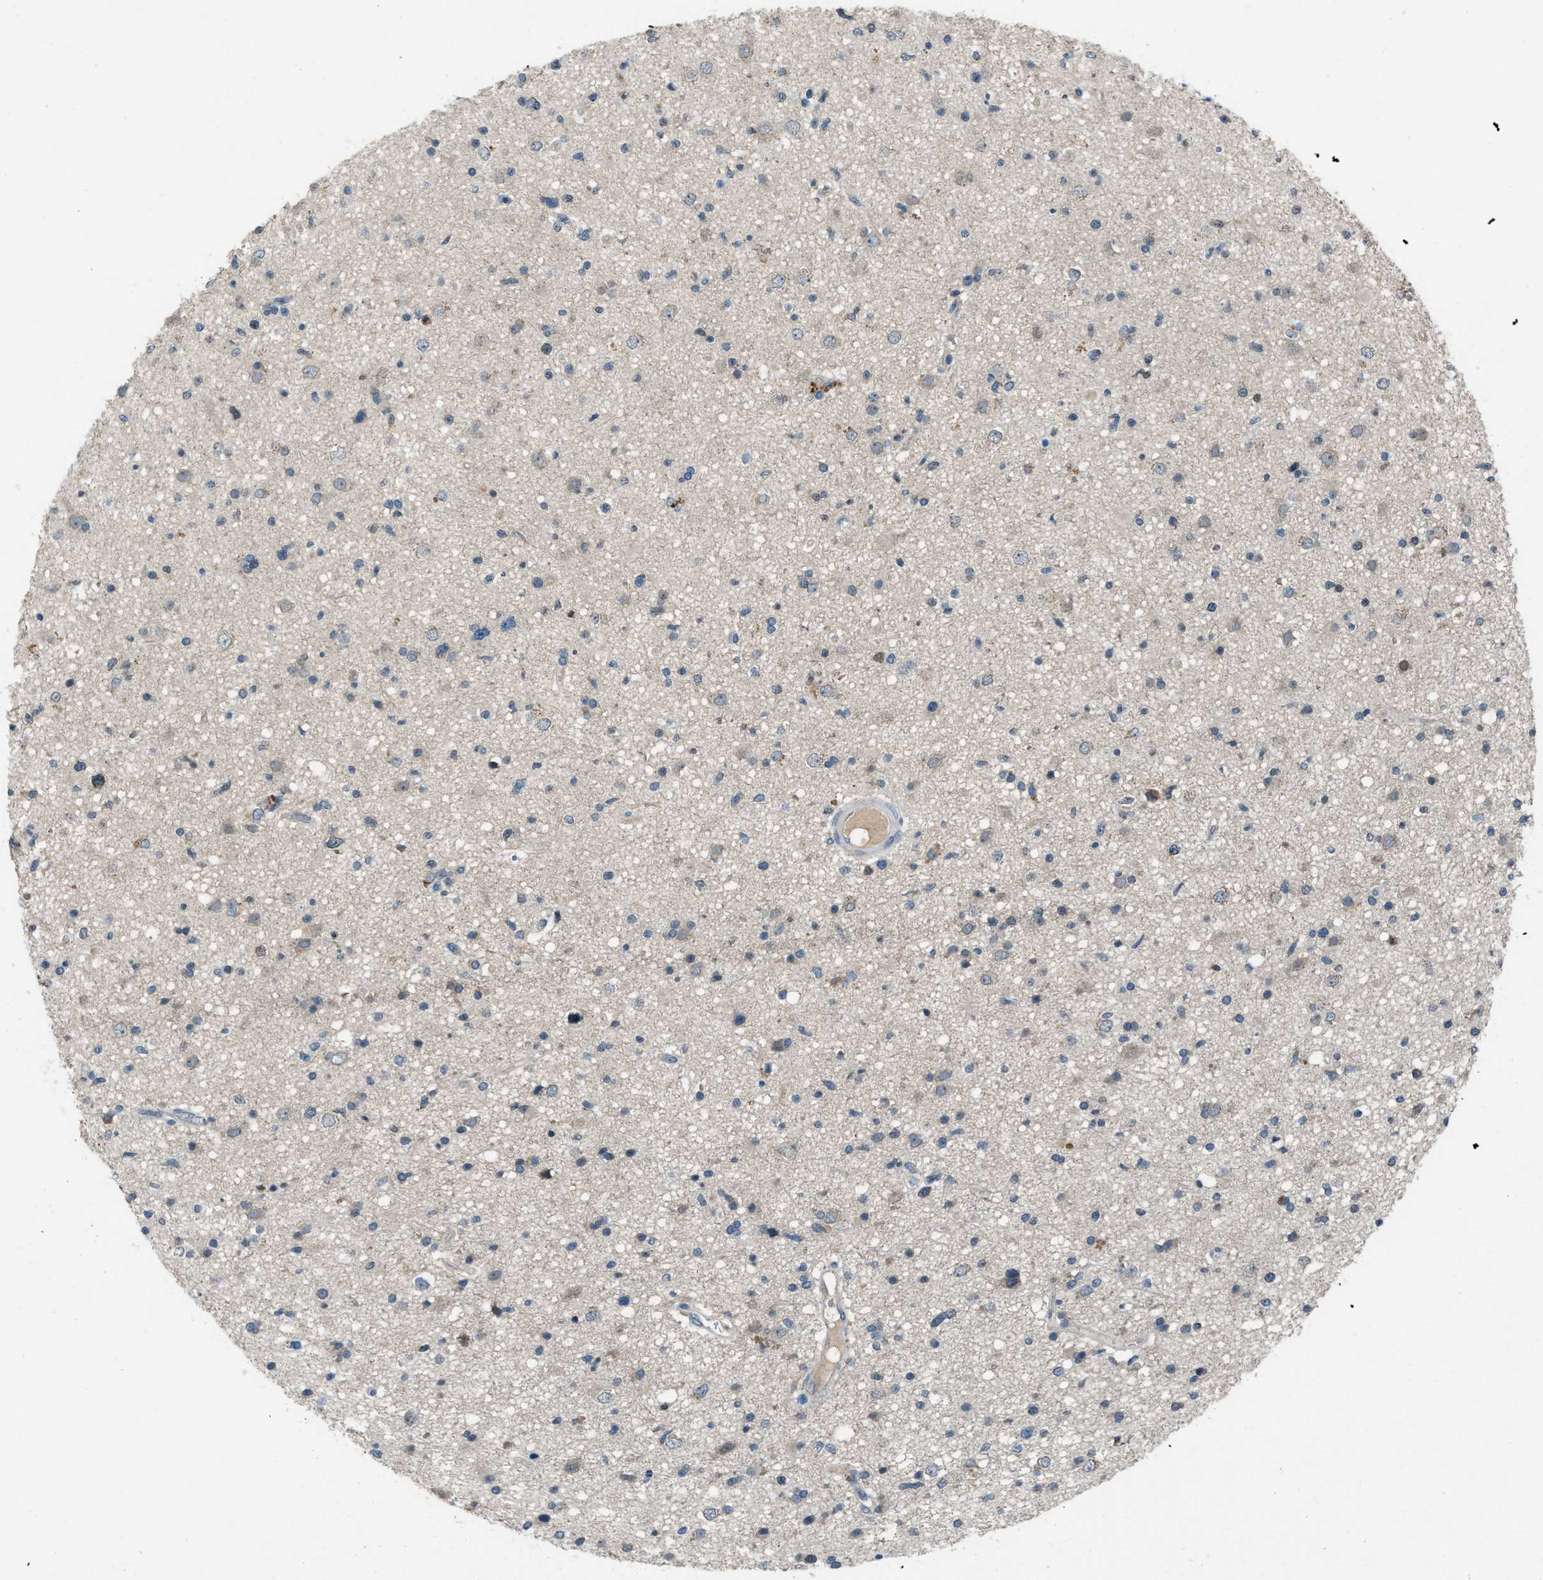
{"staining": {"intensity": "weak", "quantity": "<25%", "location": "cytoplasmic/membranous"}, "tissue": "glioma", "cell_type": "Tumor cells", "image_type": "cancer", "snomed": [{"axis": "morphology", "description": "Glioma, malignant, High grade"}, {"axis": "topography", "description": "Brain"}], "caption": "This is an IHC histopathology image of glioma. There is no expression in tumor cells.", "gene": "MIS18A", "patient": {"sex": "male", "age": 33}}